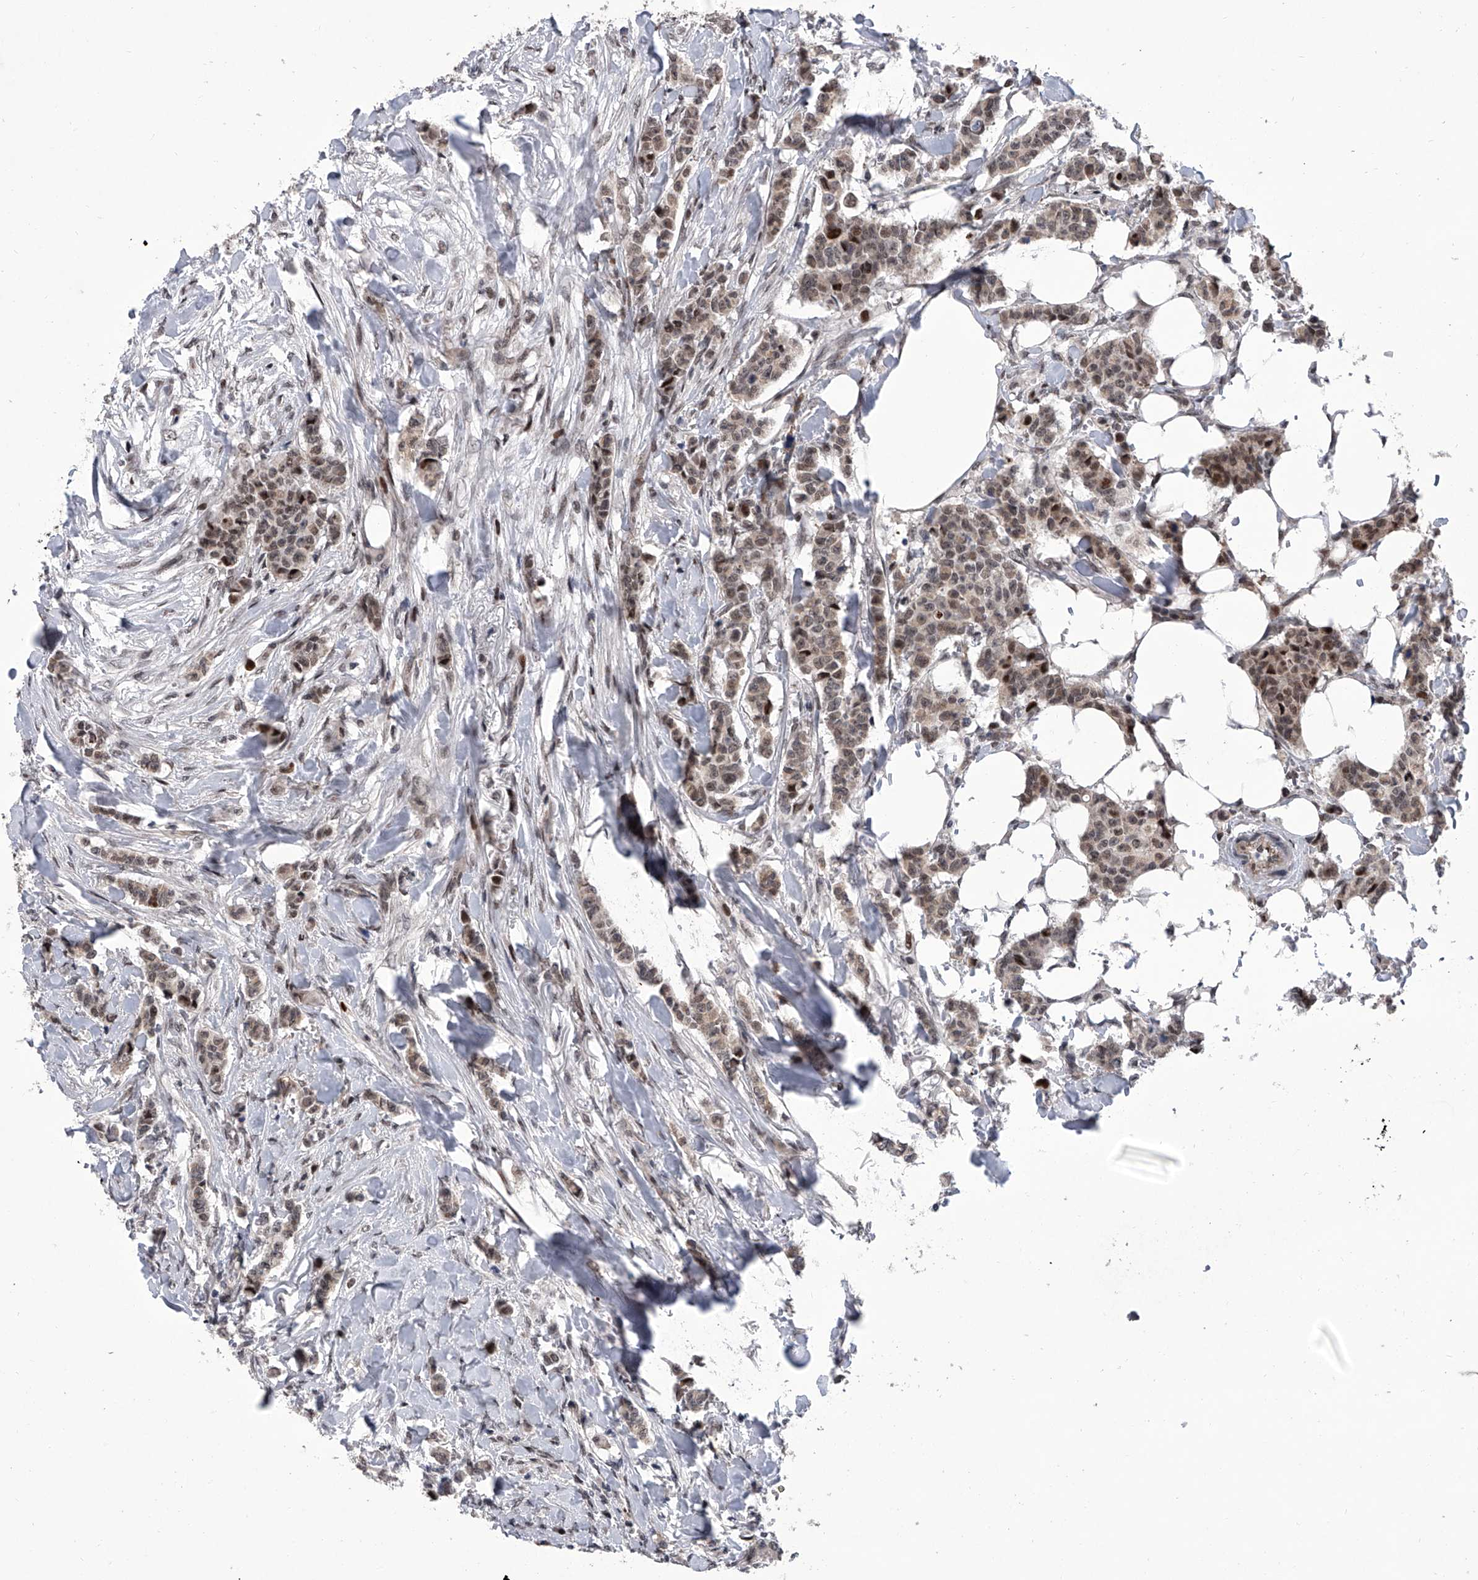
{"staining": {"intensity": "weak", "quantity": "<25%", "location": "nuclear"}, "tissue": "breast cancer", "cell_type": "Tumor cells", "image_type": "cancer", "snomed": [{"axis": "morphology", "description": "Duct carcinoma"}, {"axis": "topography", "description": "Breast"}], "caption": "The micrograph displays no staining of tumor cells in breast infiltrating ductal carcinoma.", "gene": "ZNF426", "patient": {"sex": "female", "age": 40}}